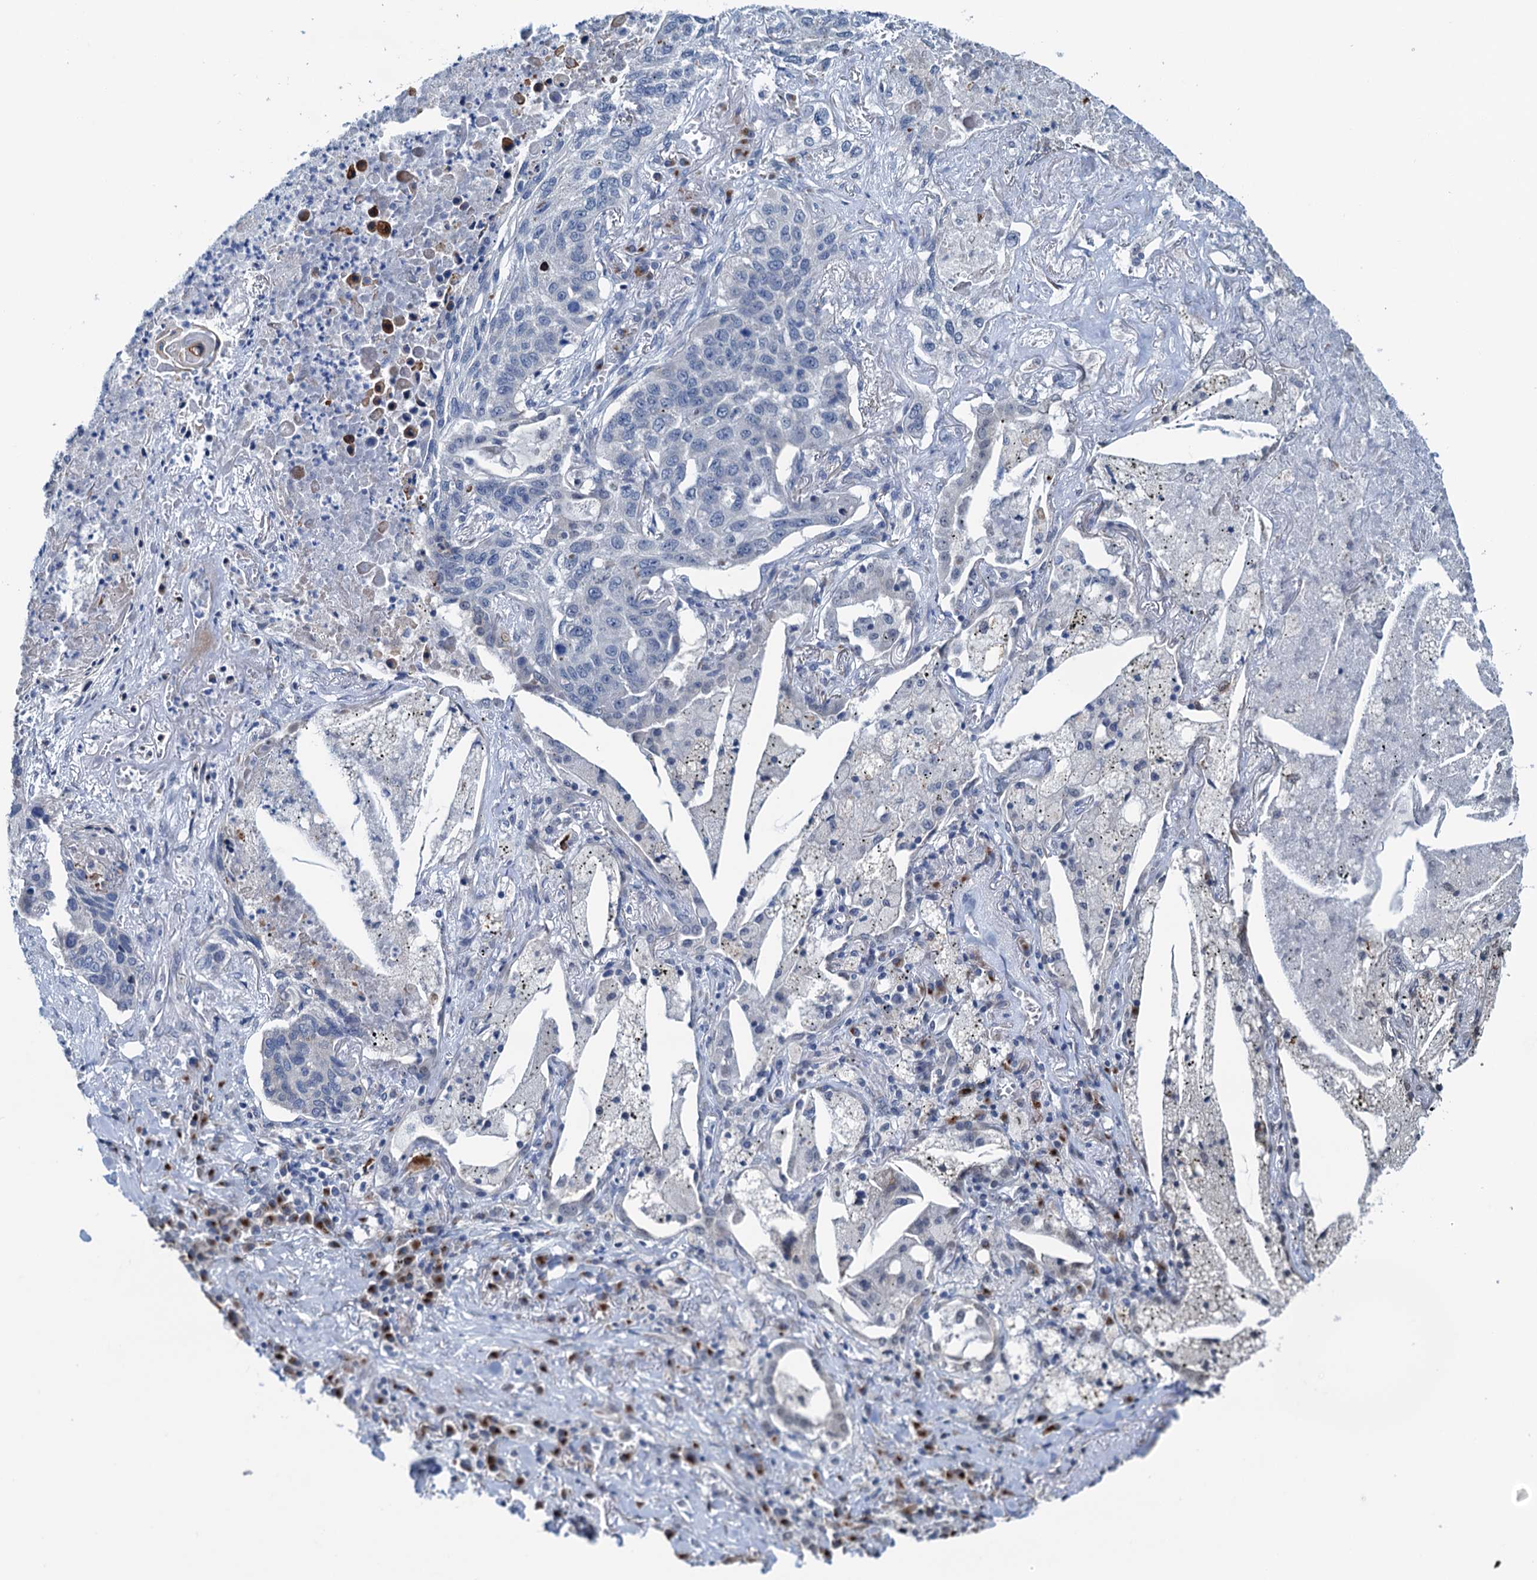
{"staining": {"intensity": "negative", "quantity": "none", "location": "none"}, "tissue": "lung cancer", "cell_type": "Tumor cells", "image_type": "cancer", "snomed": [{"axis": "morphology", "description": "Squamous cell carcinoma, NOS"}, {"axis": "topography", "description": "Lung"}], "caption": "Tumor cells are negative for protein expression in human squamous cell carcinoma (lung).", "gene": "SHLD1", "patient": {"sex": "female", "age": 63}}